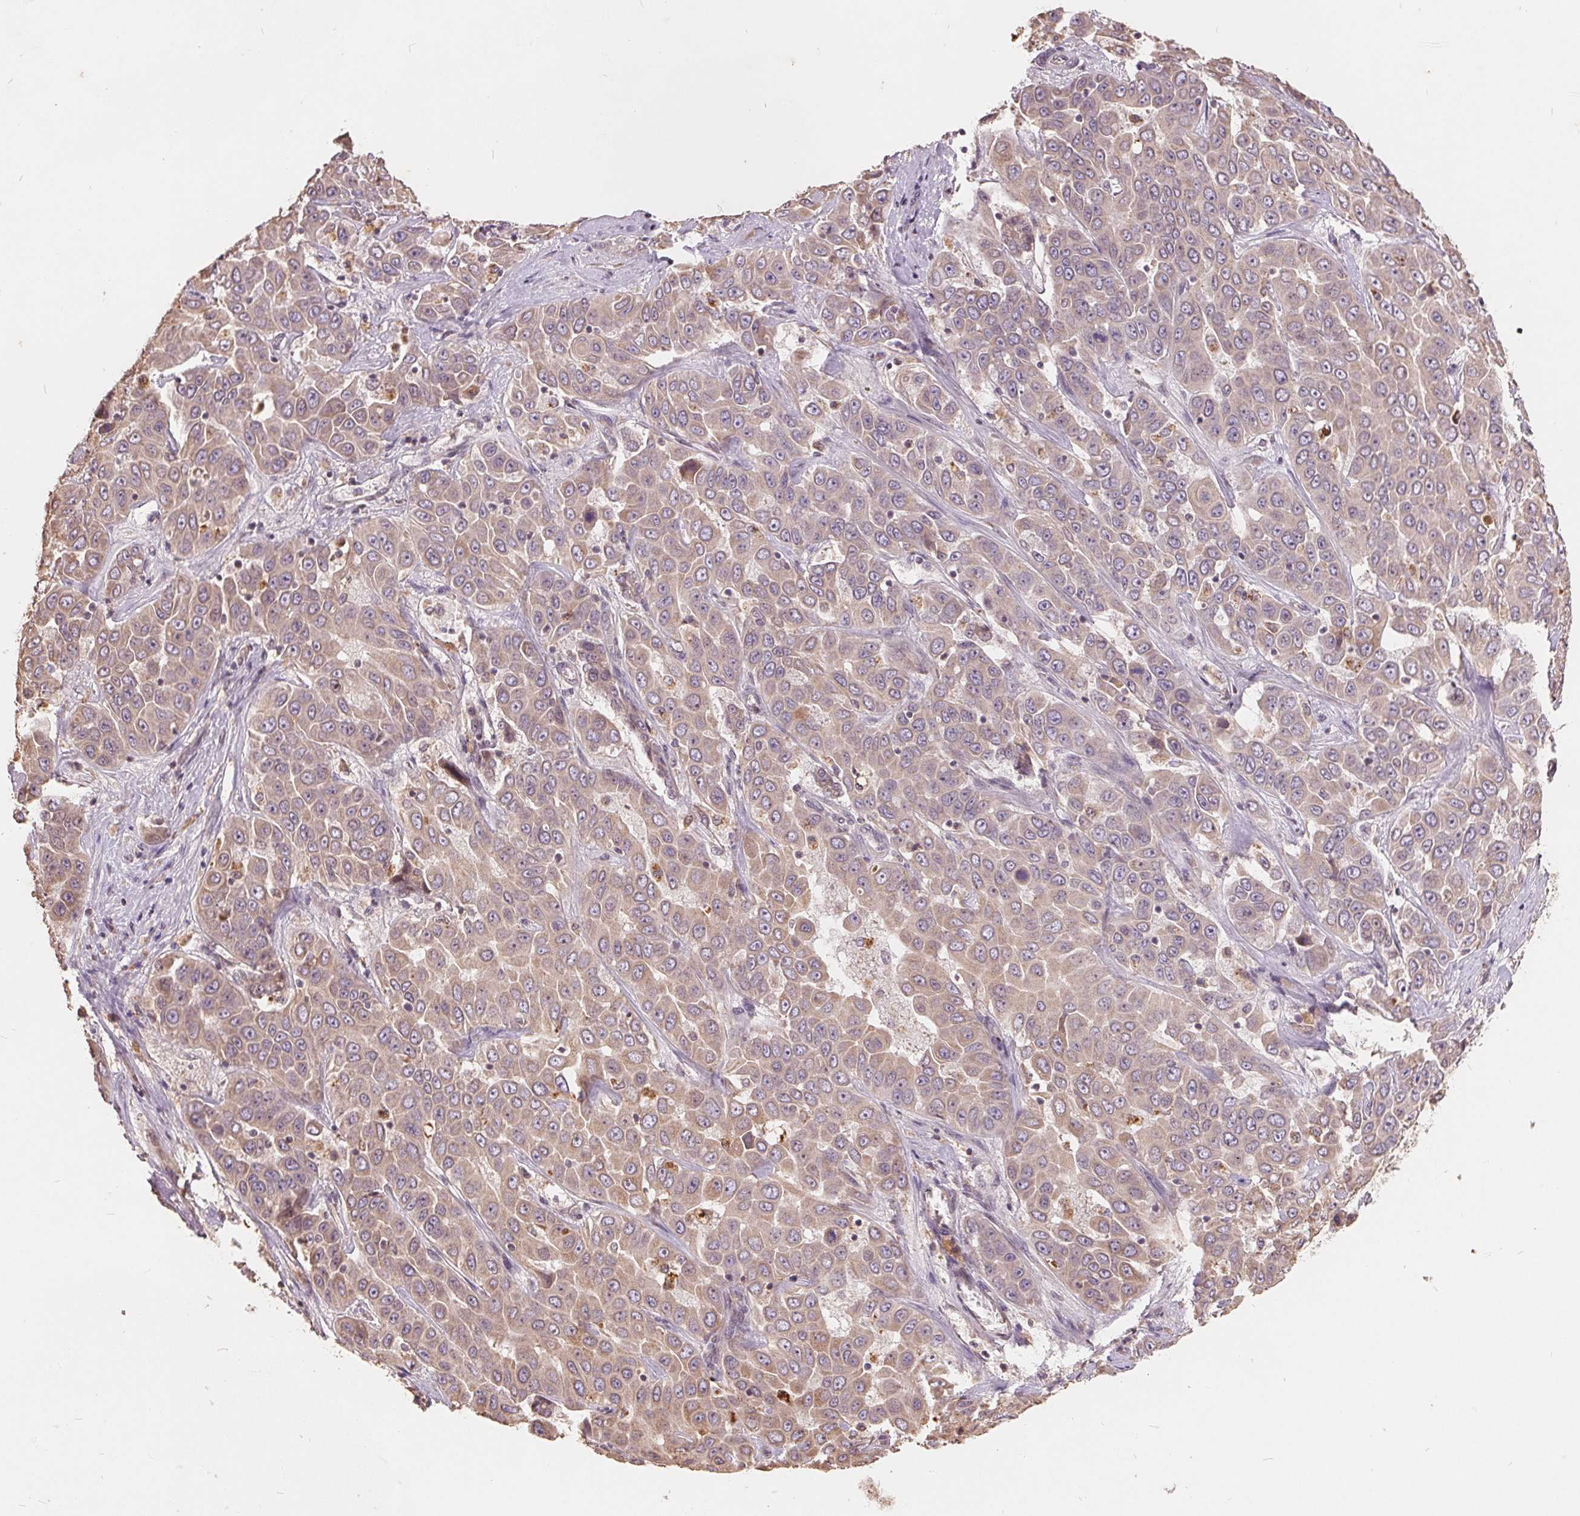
{"staining": {"intensity": "weak", "quantity": ">75%", "location": "cytoplasmic/membranous"}, "tissue": "liver cancer", "cell_type": "Tumor cells", "image_type": "cancer", "snomed": [{"axis": "morphology", "description": "Cholangiocarcinoma"}, {"axis": "topography", "description": "Liver"}], "caption": "This photomicrograph displays liver cancer stained with IHC to label a protein in brown. The cytoplasmic/membranous of tumor cells show weak positivity for the protein. Nuclei are counter-stained blue.", "gene": "CDIPT", "patient": {"sex": "female", "age": 52}}